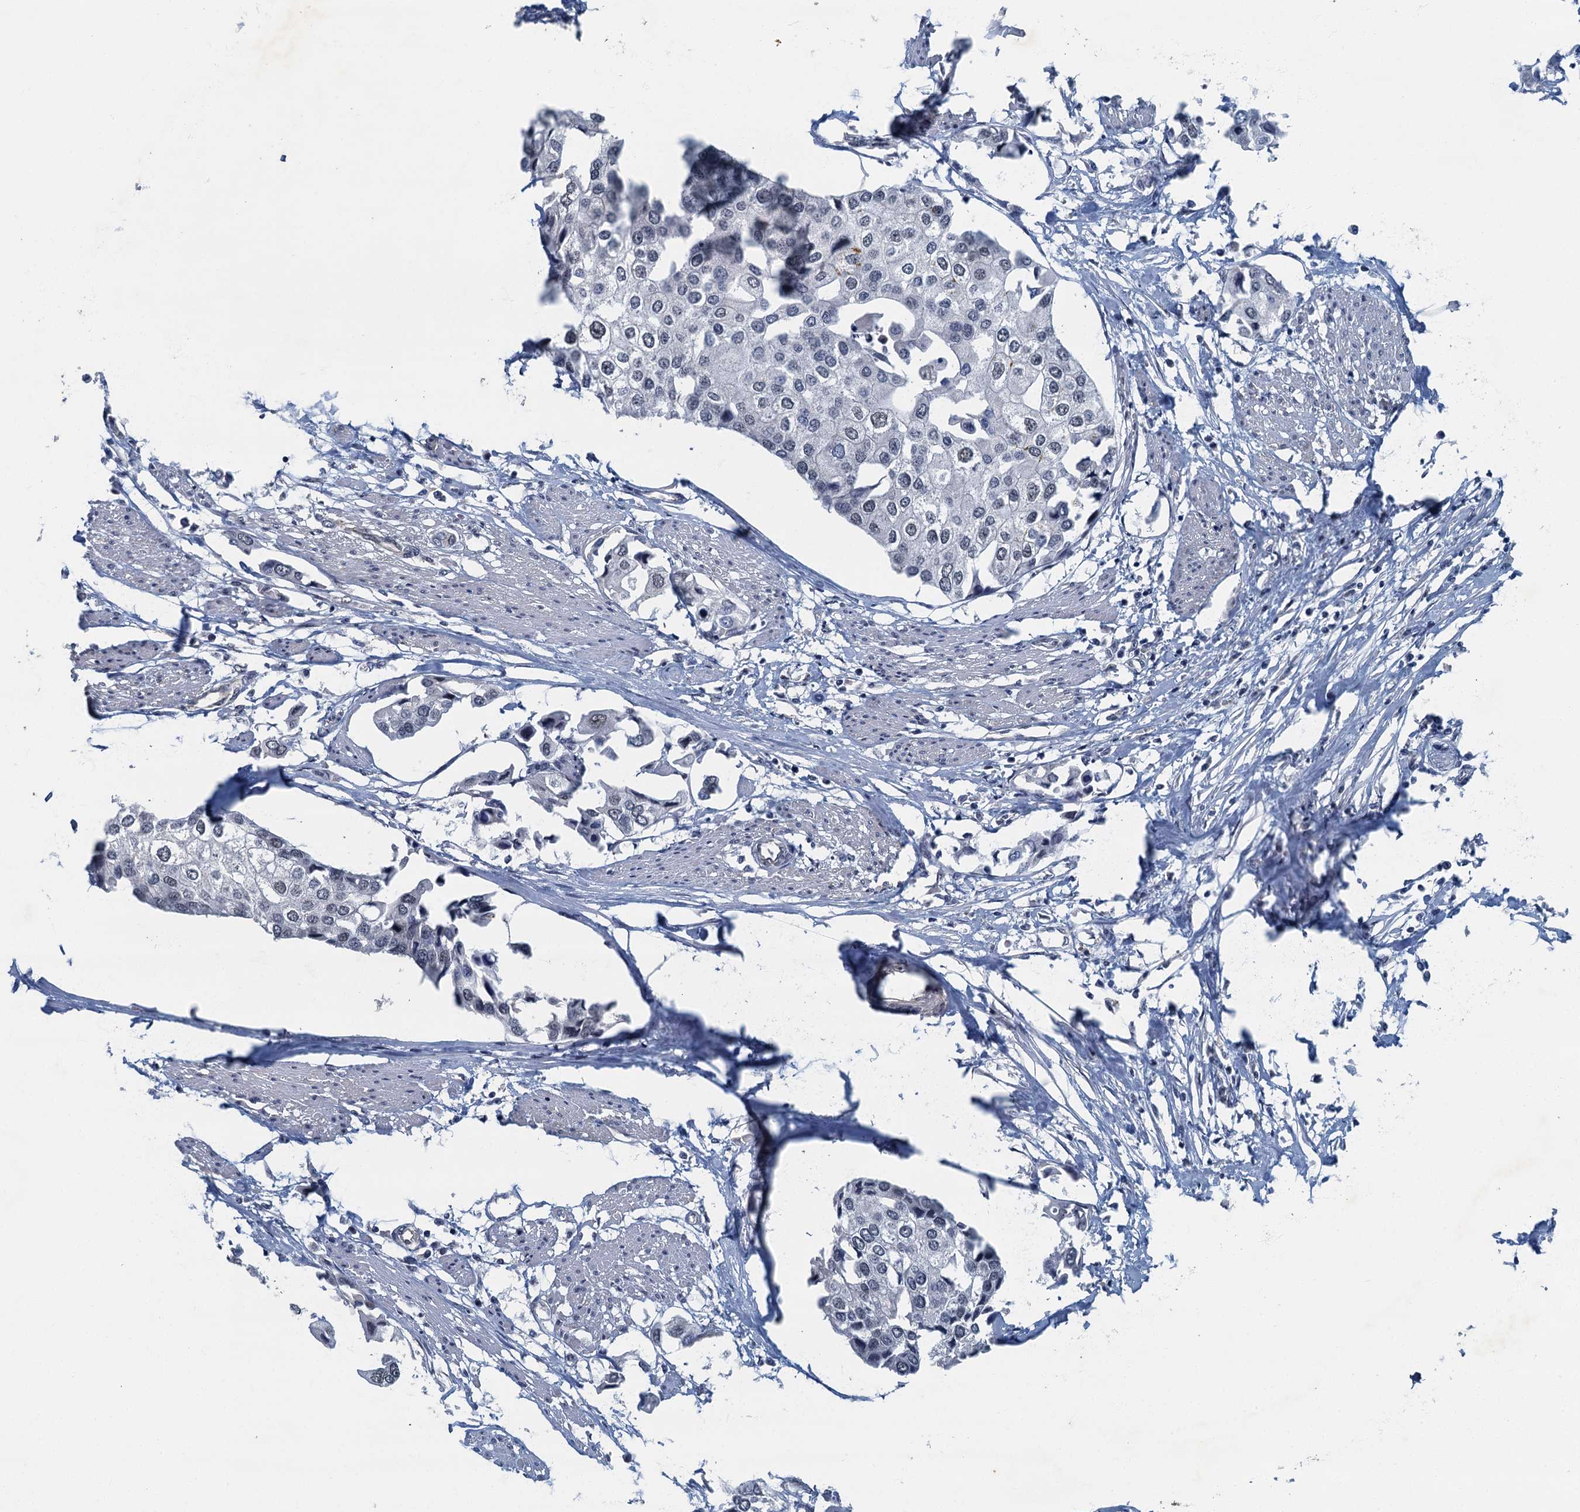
{"staining": {"intensity": "weak", "quantity": "<25%", "location": "nuclear"}, "tissue": "urothelial cancer", "cell_type": "Tumor cells", "image_type": "cancer", "snomed": [{"axis": "morphology", "description": "Urothelial carcinoma, High grade"}, {"axis": "topography", "description": "Urinary bladder"}], "caption": "Urothelial cancer was stained to show a protein in brown. There is no significant staining in tumor cells.", "gene": "GADL1", "patient": {"sex": "male", "age": 64}}